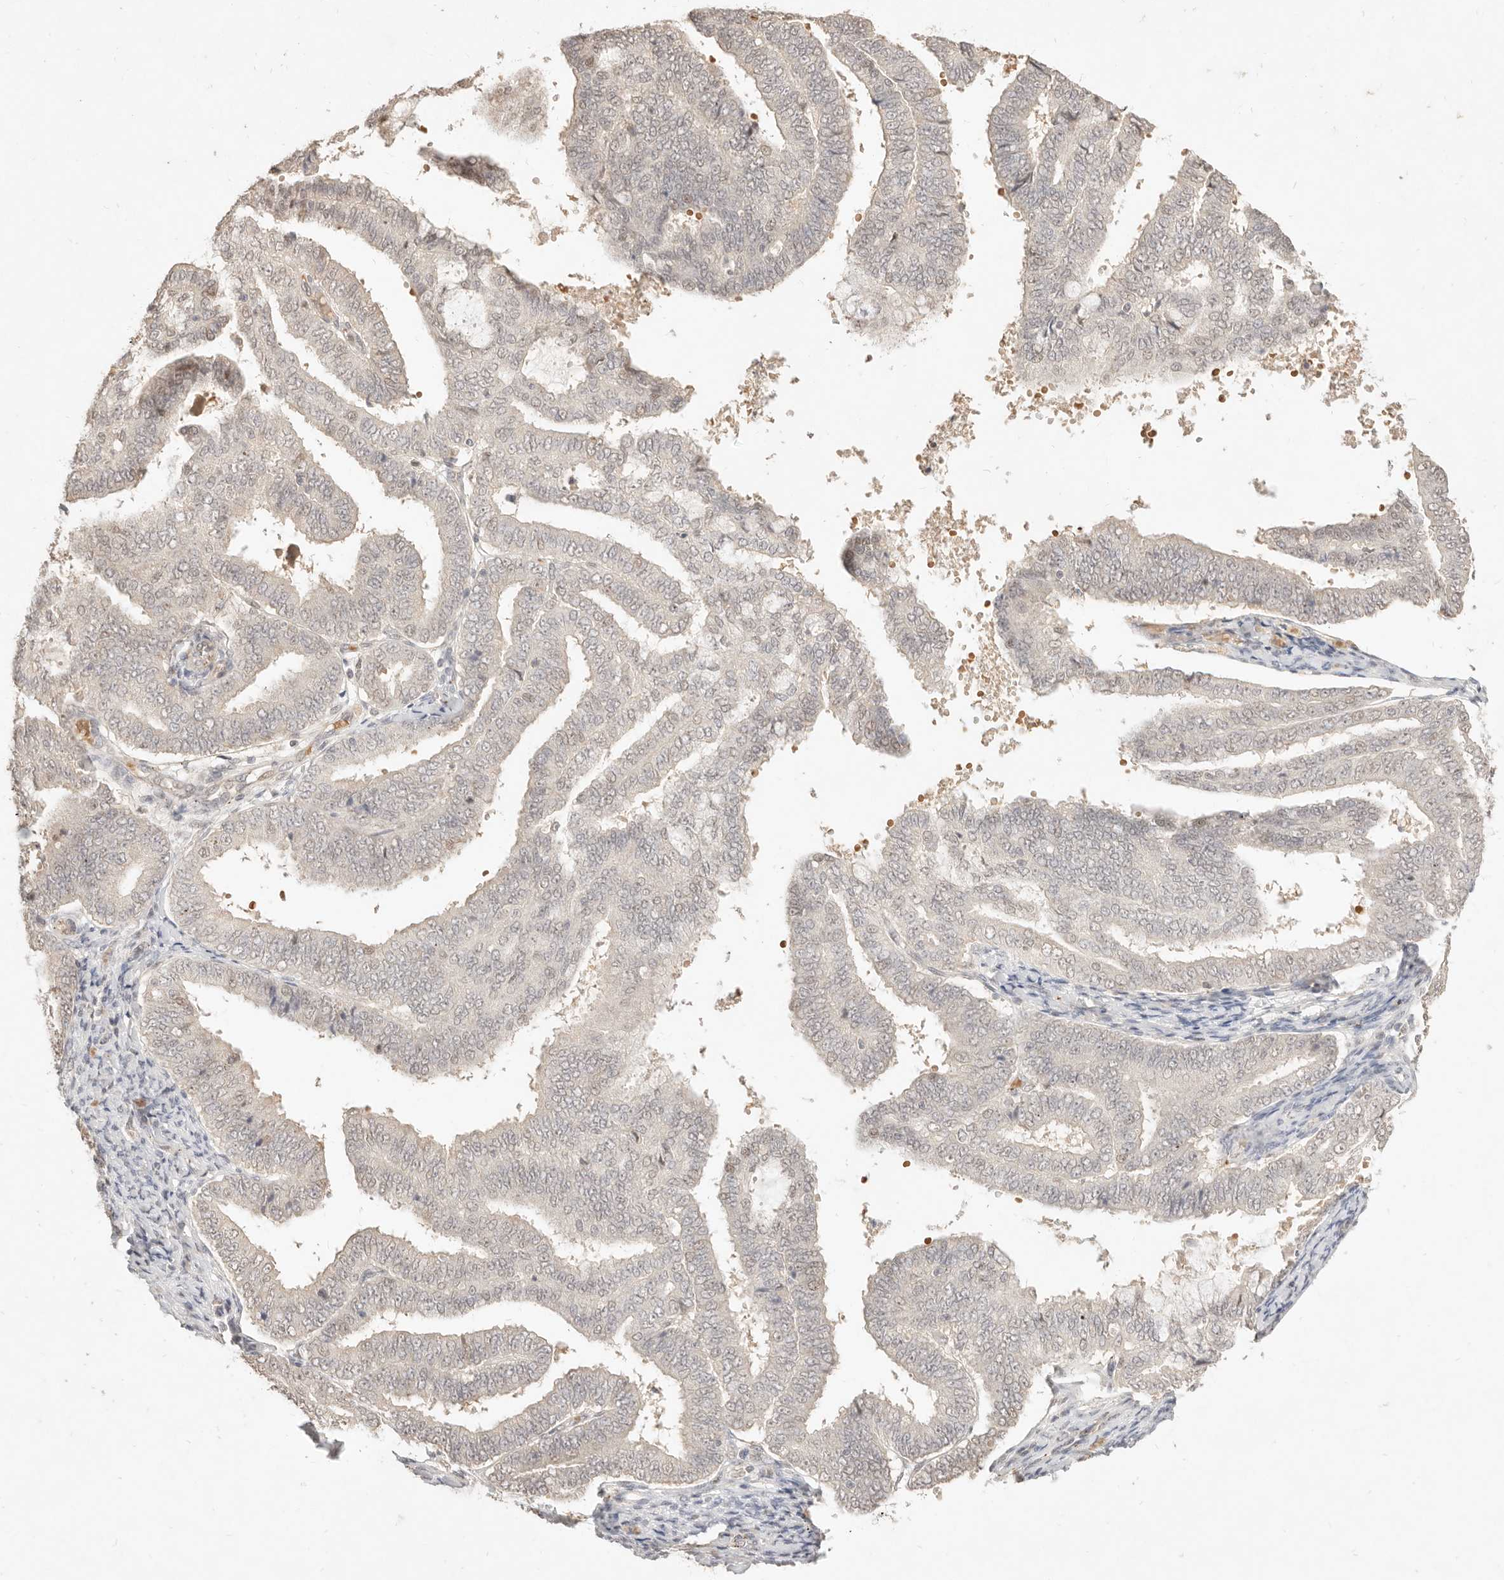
{"staining": {"intensity": "weak", "quantity": ">75%", "location": "nuclear"}, "tissue": "endometrial cancer", "cell_type": "Tumor cells", "image_type": "cancer", "snomed": [{"axis": "morphology", "description": "Adenocarcinoma, NOS"}, {"axis": "topography", "description": "Endometrium"}], "caption": "Immunohistochemistry (IHC) image of neoplastic tissue: human adenocarcinoma (endometrial) stained using immunohistochemistry (IHC) reveals low levels of weak protein expression localized specifically in the nuclear of tumor cells, appearing as a nuclear brown color.", "gene": "MEP1A", "patient": {"sex": "female", "age": 63}}